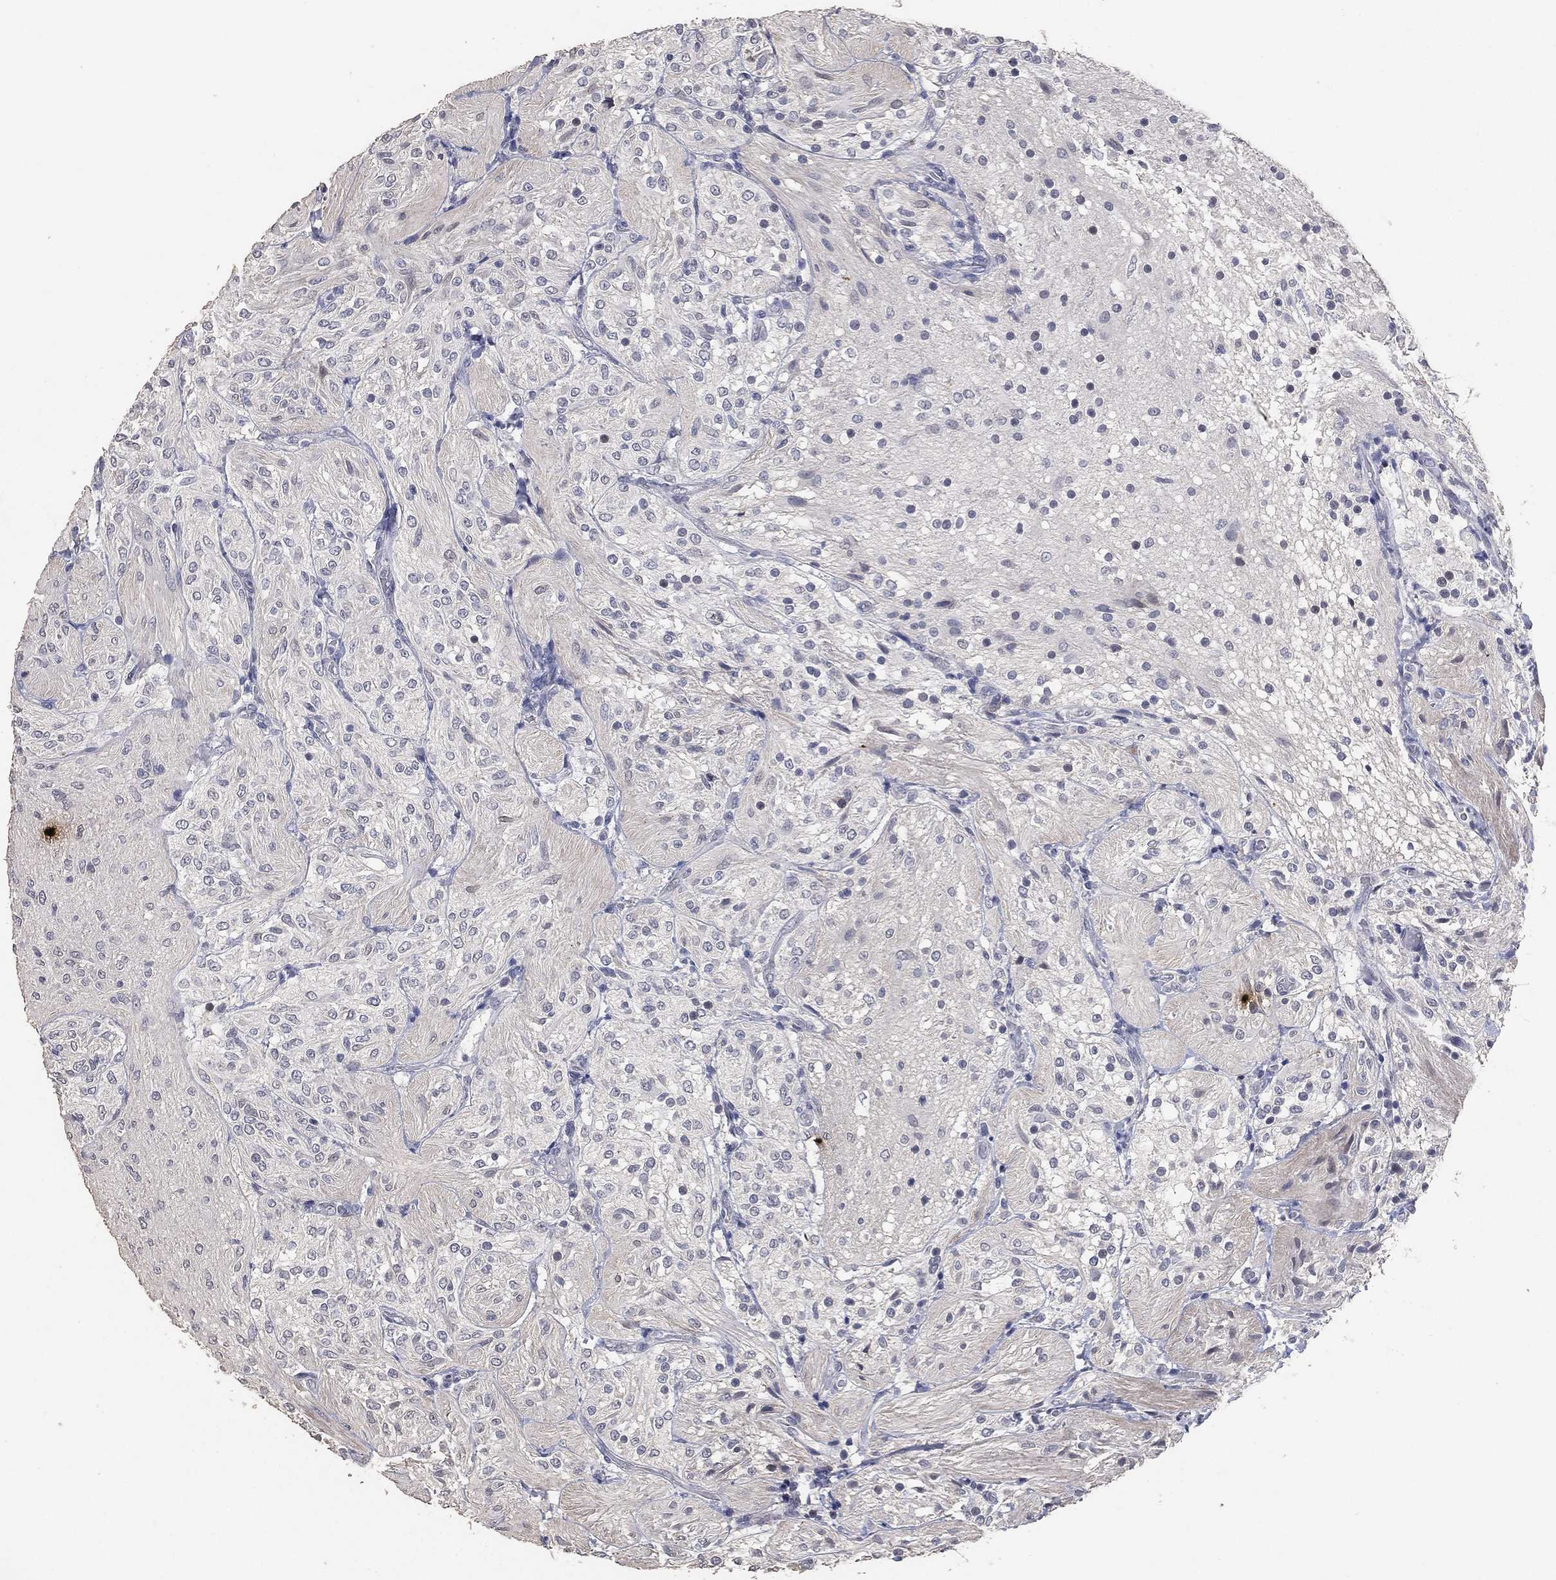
{"staining": {"intensity": "negative", "quantity": "none", "location": "none"}, "tissue": "glioma", "cell_type": "Tumor cells", "image_type": "cancer", "snomed": [{"axis": "morphology", "description": "Glioma, malignant, Low grade"}, {"axis": "topography", "description": "Brain"}], "caption": "IHC photomicrograph of human malignant low-grade glioma stained for a protein (brown), which shows no positivity in tumor cells. Brightfield microscopy of IHC stained with DAB (3,3'-diaminobenzidine) (brown) and hematoxylin (blue), captured at high magnification.", "gene": "DSG1", "patient": {"sex": "male", "age": 3}}